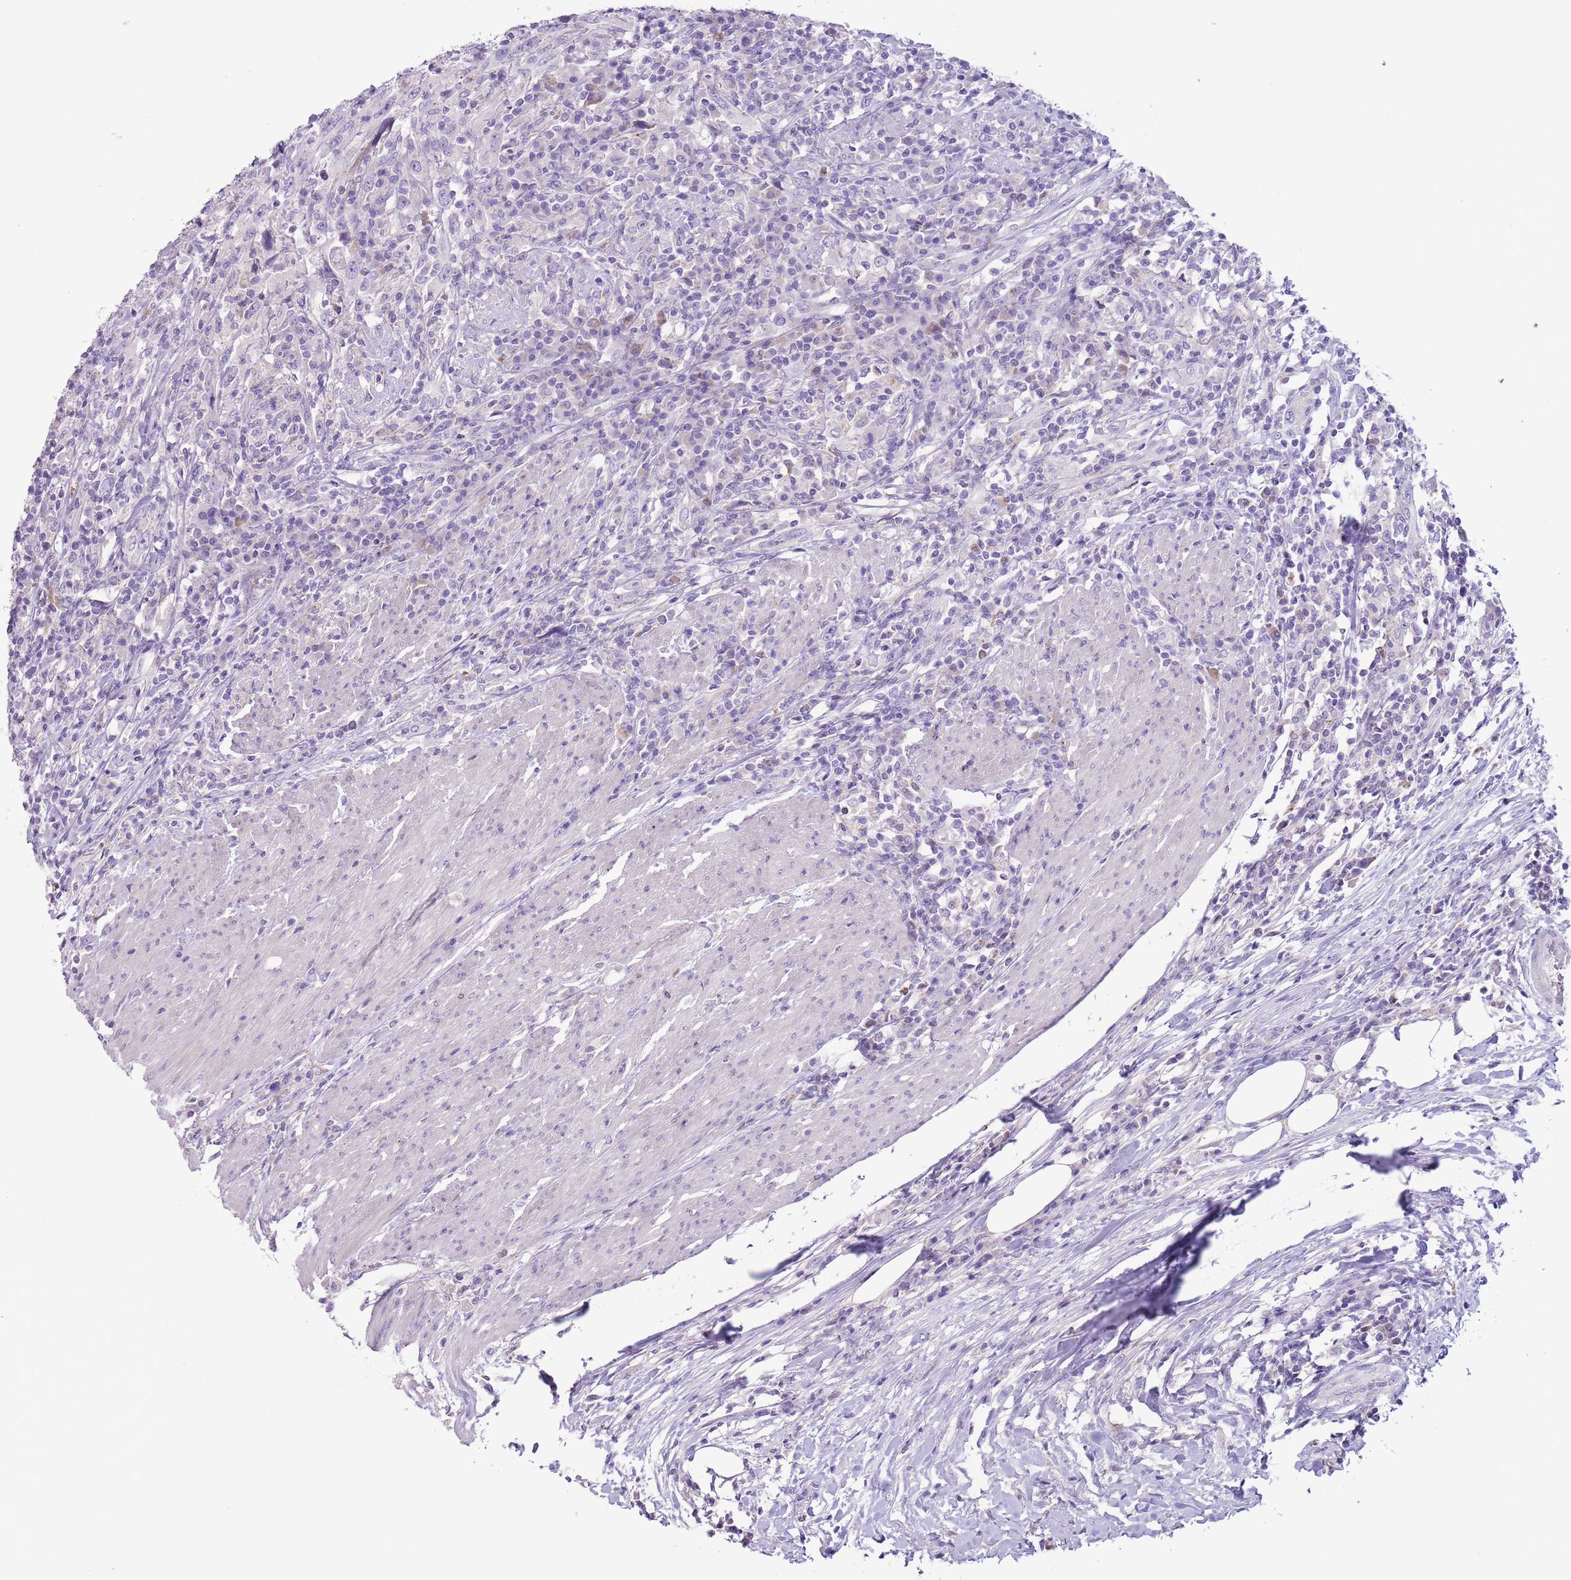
{"staining": {"intensity": "negative", "quantity": "none", "location": "none"}, "tissue": "urothelial cancer", "cell_type": "Tumor cells", "image_type": "cancer", "snomed": [{"axis": "morphology", "description": "Urothelial carcinoma, High grade"}, {"axis": "topography", "description": "Urinary bladder"}], "caption": "DAB immunohistochemical staining of urothelial cancer reveals no significant expression in tumor cells.", "gene": "ZNF697", "patient": {"sex": "male", "age": 61}}